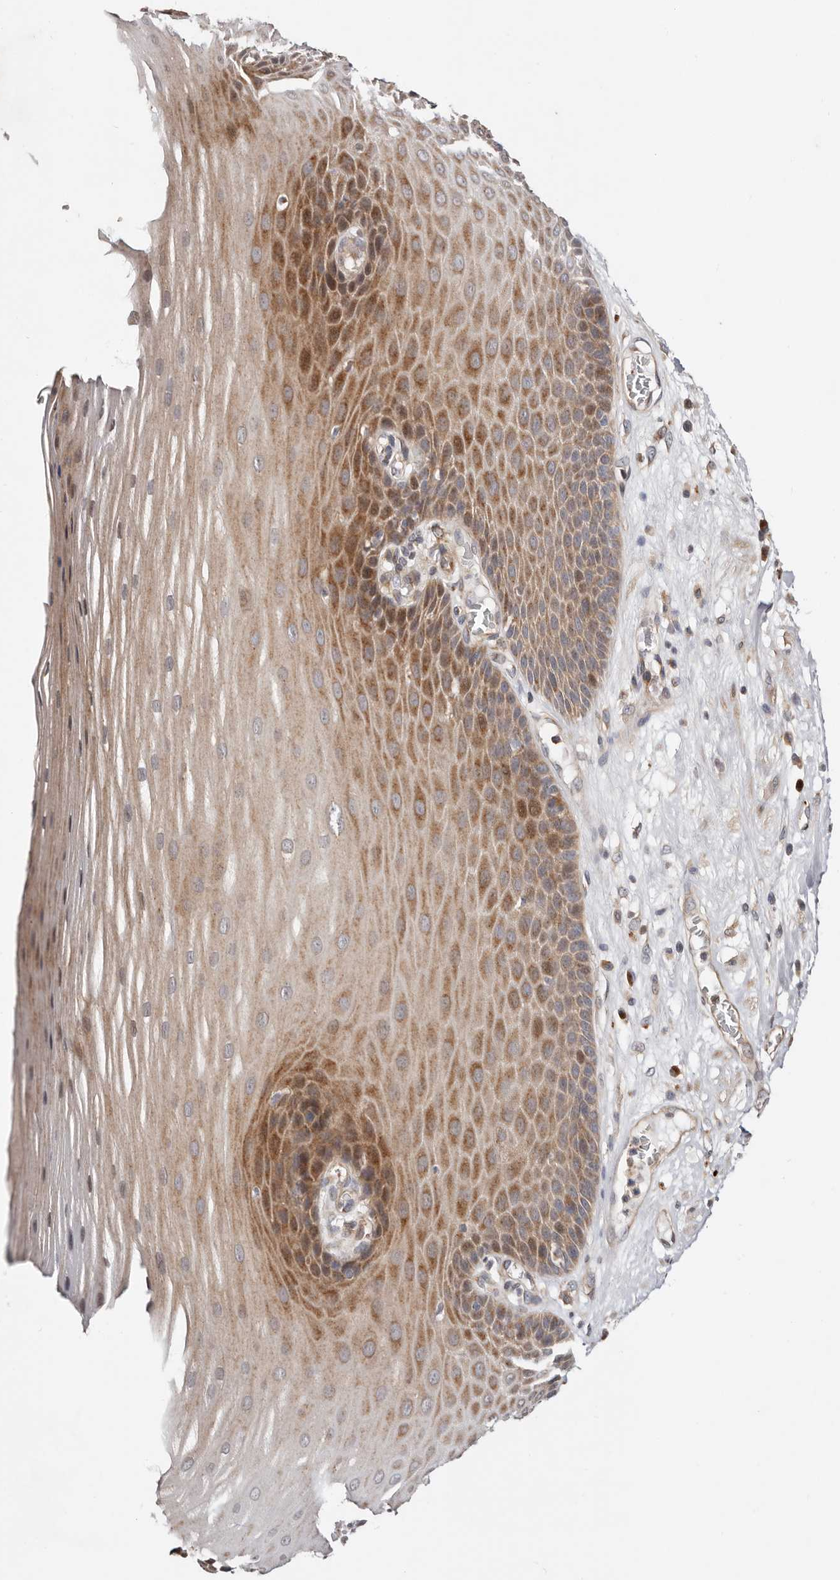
{"staining": {"intensity": "moderate", "quantity": ">75%", "location": "cytoplasmic/membranous"}, "tissue": "esophagus", "cell_type": "Squamous epithelial cells", "image_type": "normal", "snomed": [{"axis": "morphology", "description": "Normal tissue, NOS"}, {"axis": "topography", "description": "Esophagus"}], "caption": "A brown stain highlights moderate cytoplasmic/membranous positivity of a protein in squamous epithelial cells of benign esophagus. The staining was performed using DAB (3,3'-diaminobenzidine), with brown indicating positive protein expression. Nuclei are stained blue with hematoxylin.", "gene": "USP33", "patient": {"sex": "male", "age": 62}}